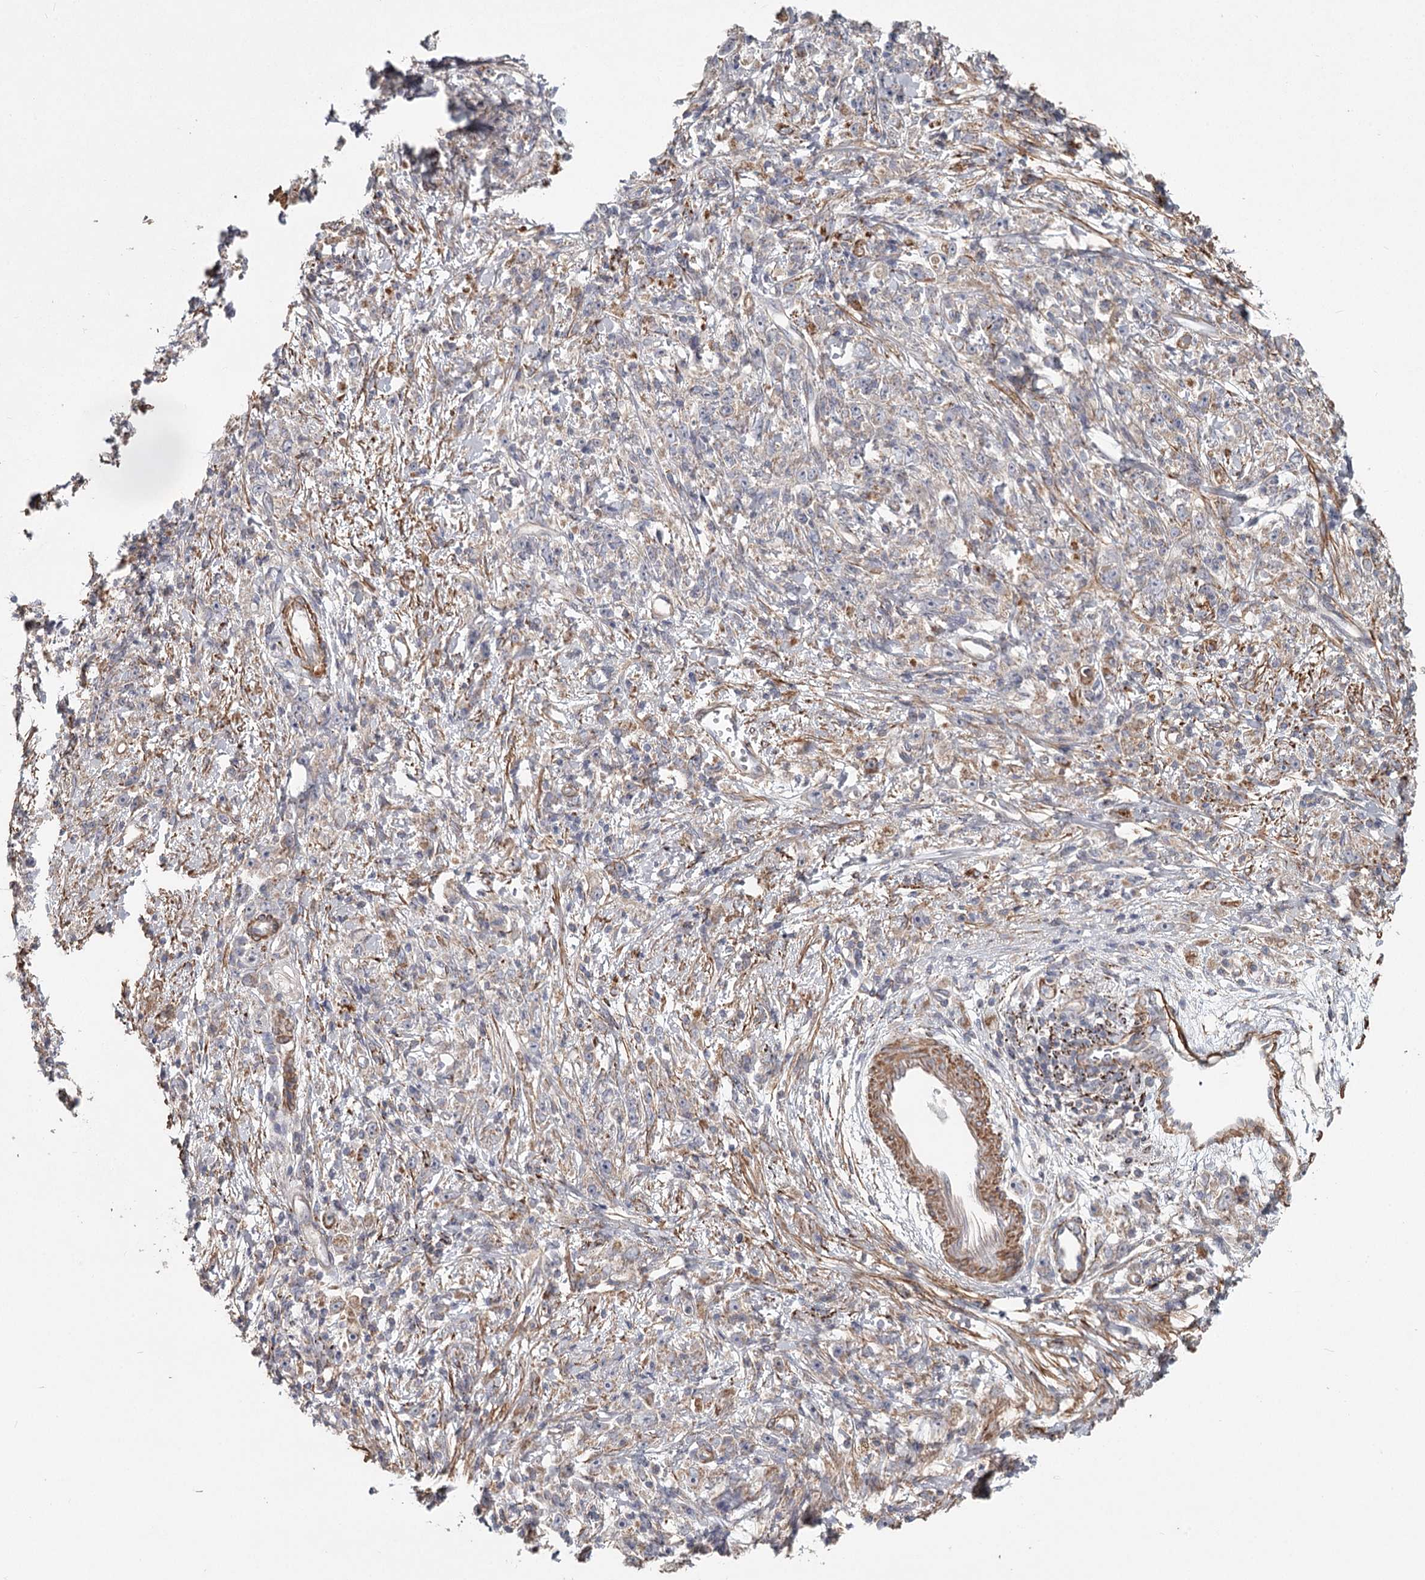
{"staining": {"intensity": "negative", "quantity": "none", "location": "none"}, "tissue": "stomach cancer", "cell_type": "Tumor cells", "image_type": "cancer", "snomed": [{"axis": "morphology", "description": "Adenocarcinoma, NOS"}, {"axis": "topography", "description": "Stomach"}], "caption": "This is an immunohistochemistry (IHC) photomicrograph of human adenocarcinoma (stomach). There is no positivity in tumor cells.", "gene": "DHRS9", "patient": {"sex": "female", "age": 59}}